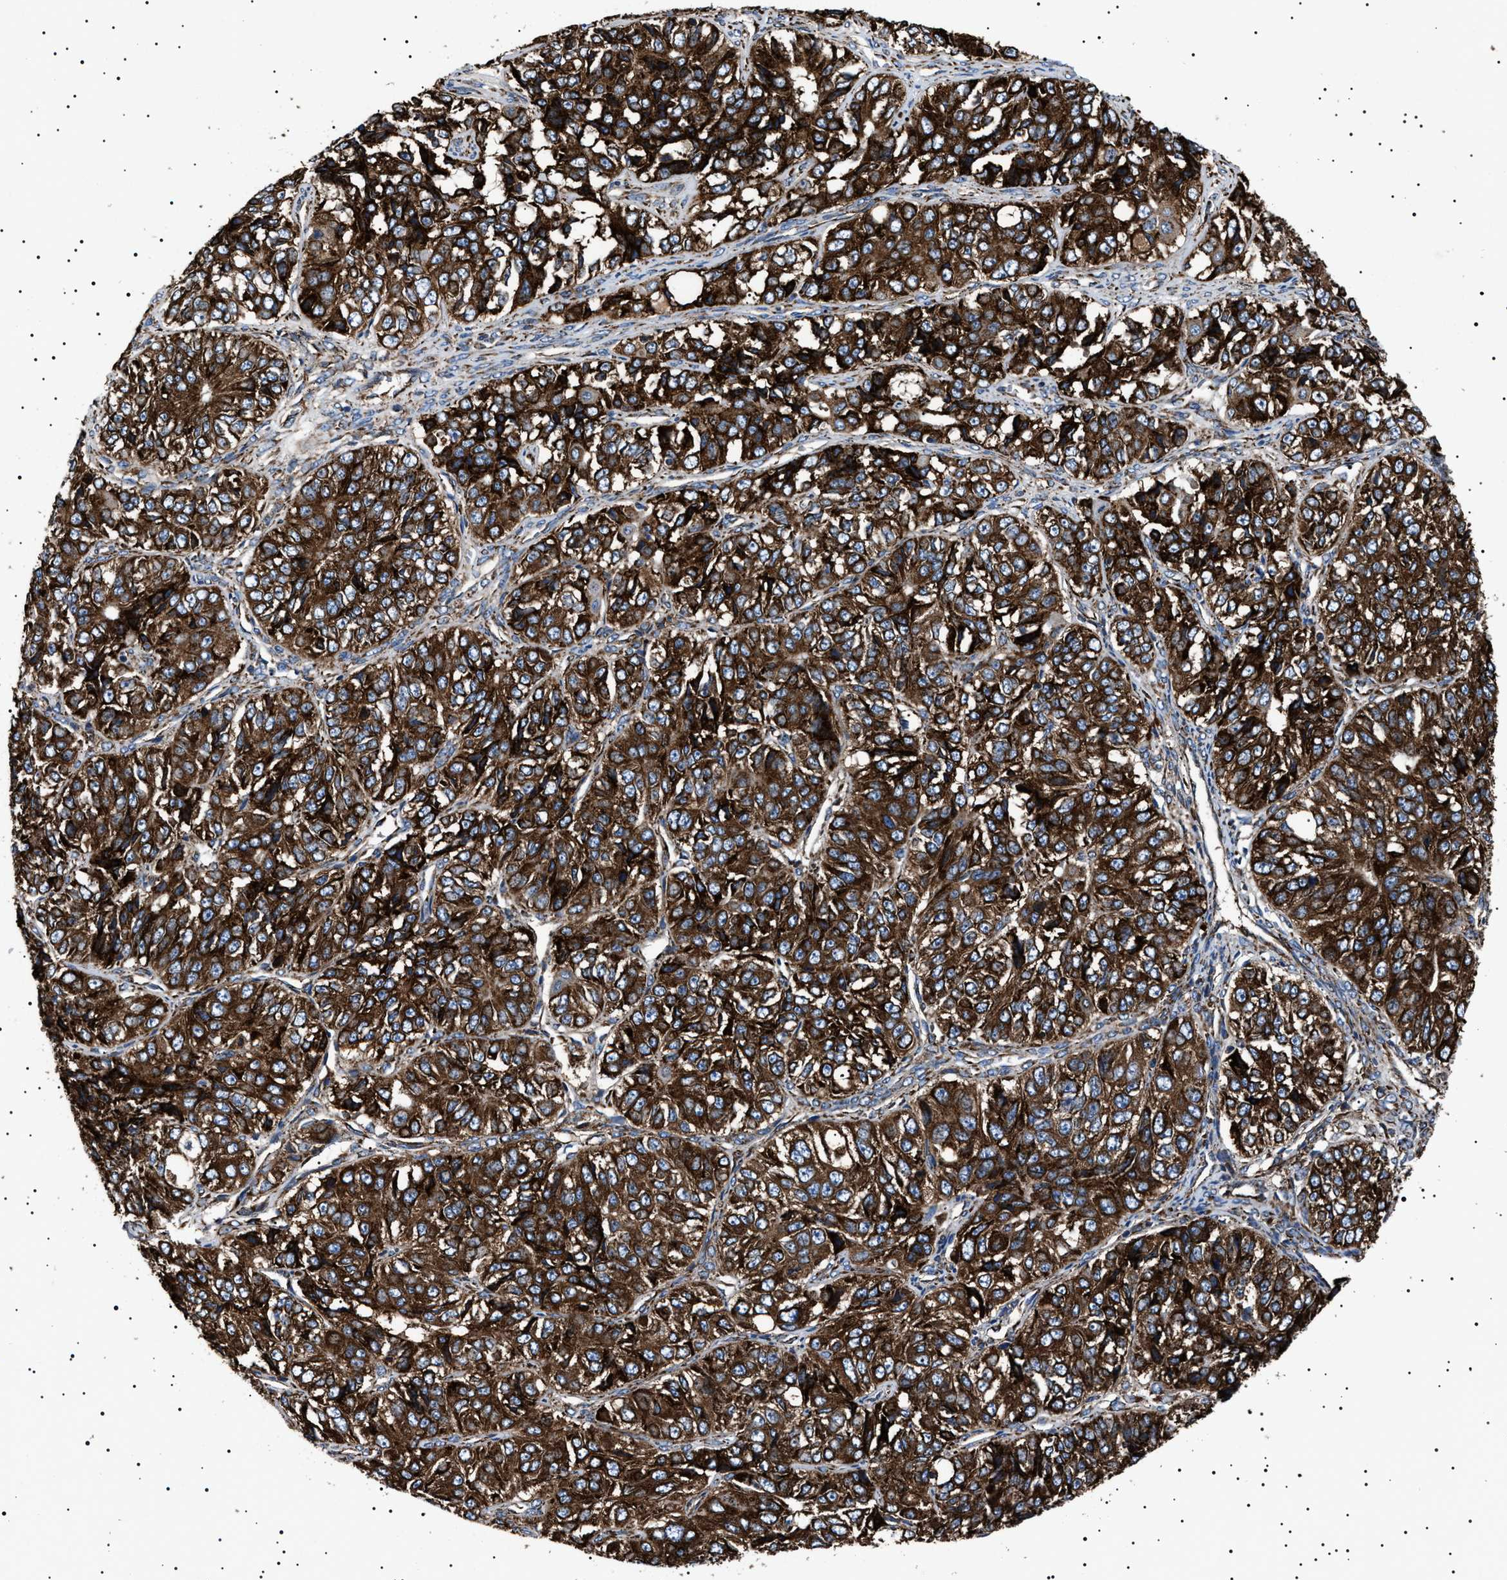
{"staining": {"intensity": "strong", "quantity": ">75%", "location": "cytoplasmic/membranous"}, "tissue": "ovarian cancer", "cell_type": "Tumor cells", "image_type": "cancer", "snomed": [{"axis": "morphology", "description": "Carcinoma, endometroid"}, {"axis": "topography", "description": "Ovary"}], "caption": "Human endometroid carcinoma (ovarian) stained with a protein marker exhibits strong staining in tumor cells.", "gene": "TOP1MT", "patient": {"sex": "female", "age": 51}}